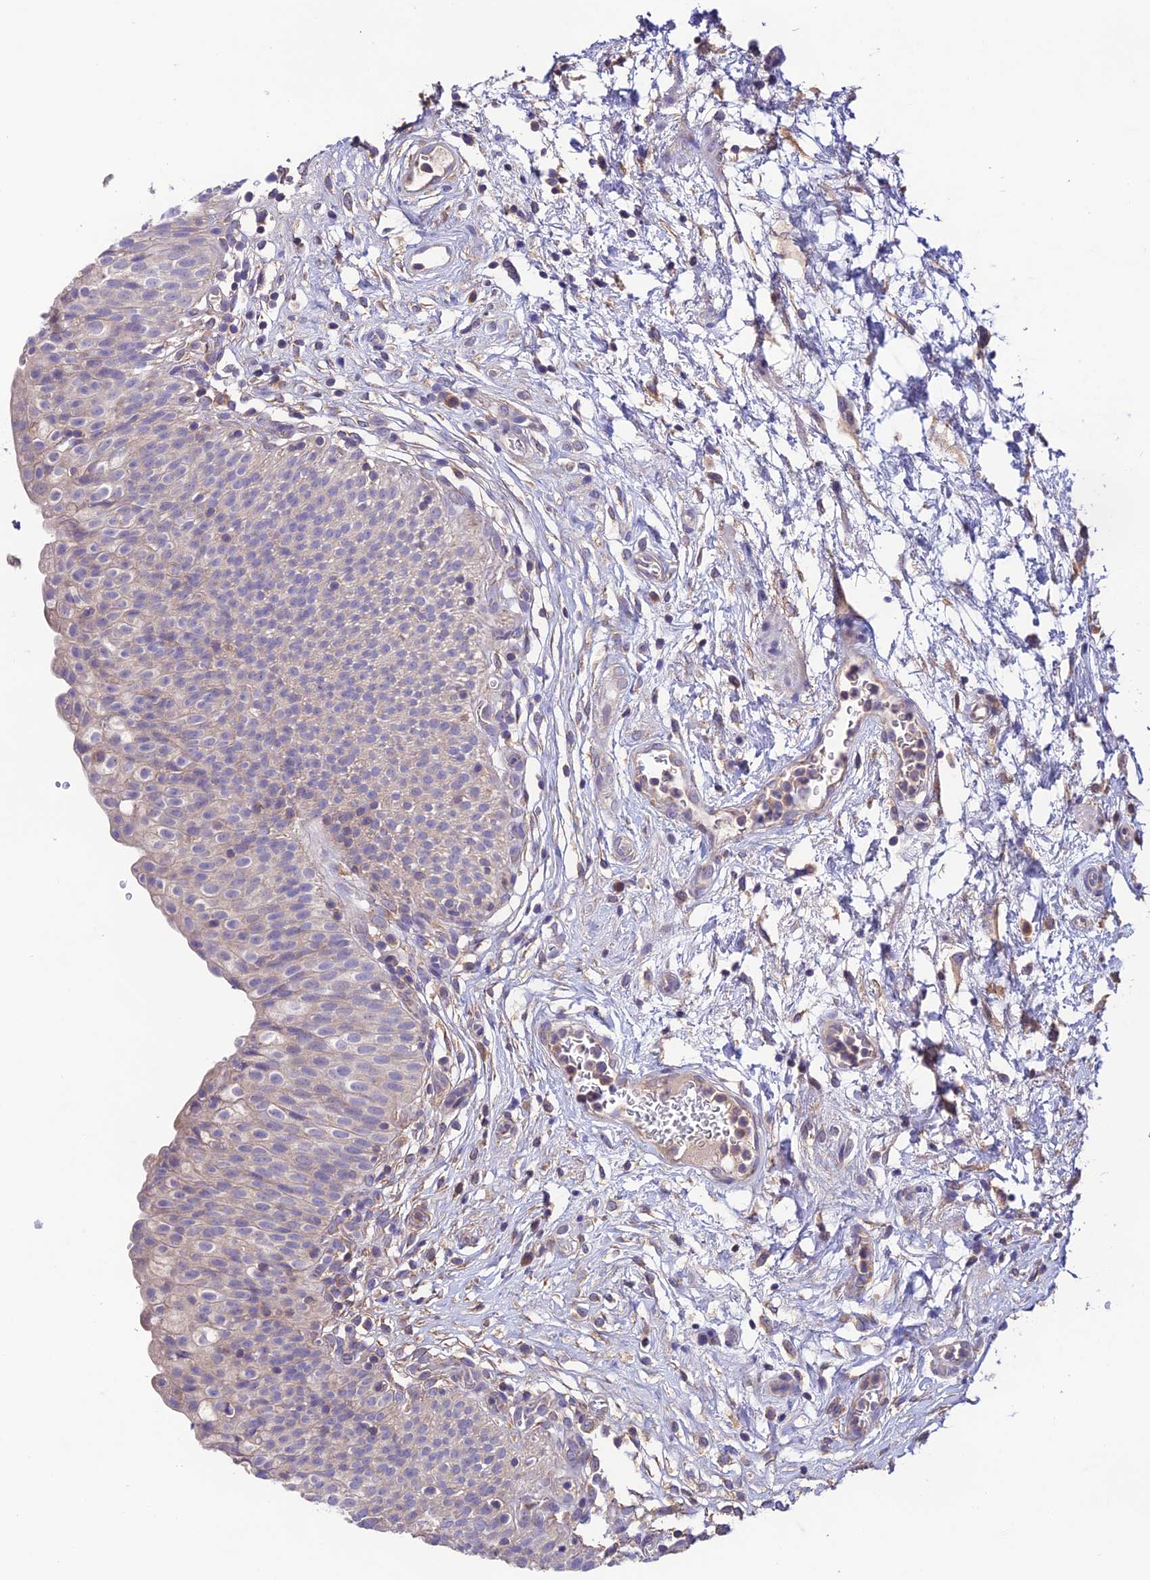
{"staining": {"intensity": "negative", "quantity": "none", "location": "none"}, "tissue": "urinary bladder", "cell_type": "Urothelial cells", "image_type": "normal", "snomed": [{"axis": "morphology", "description": "Normal tissue, NOS"}, {"axis": "topography", "description": "Urinary bladder"}], "caption": "High power microscopy photomicrograph of an immunohistochemistry (IHC) histopathology image of normal urinary bladder, revealing no significant staining in urothelial cells. The staining is performed using DAB brown chromogen with nuclei counter-stained in using hematoxylin.", "gene": "BRME1", "patient": {"sex": "male", "age": 55}}